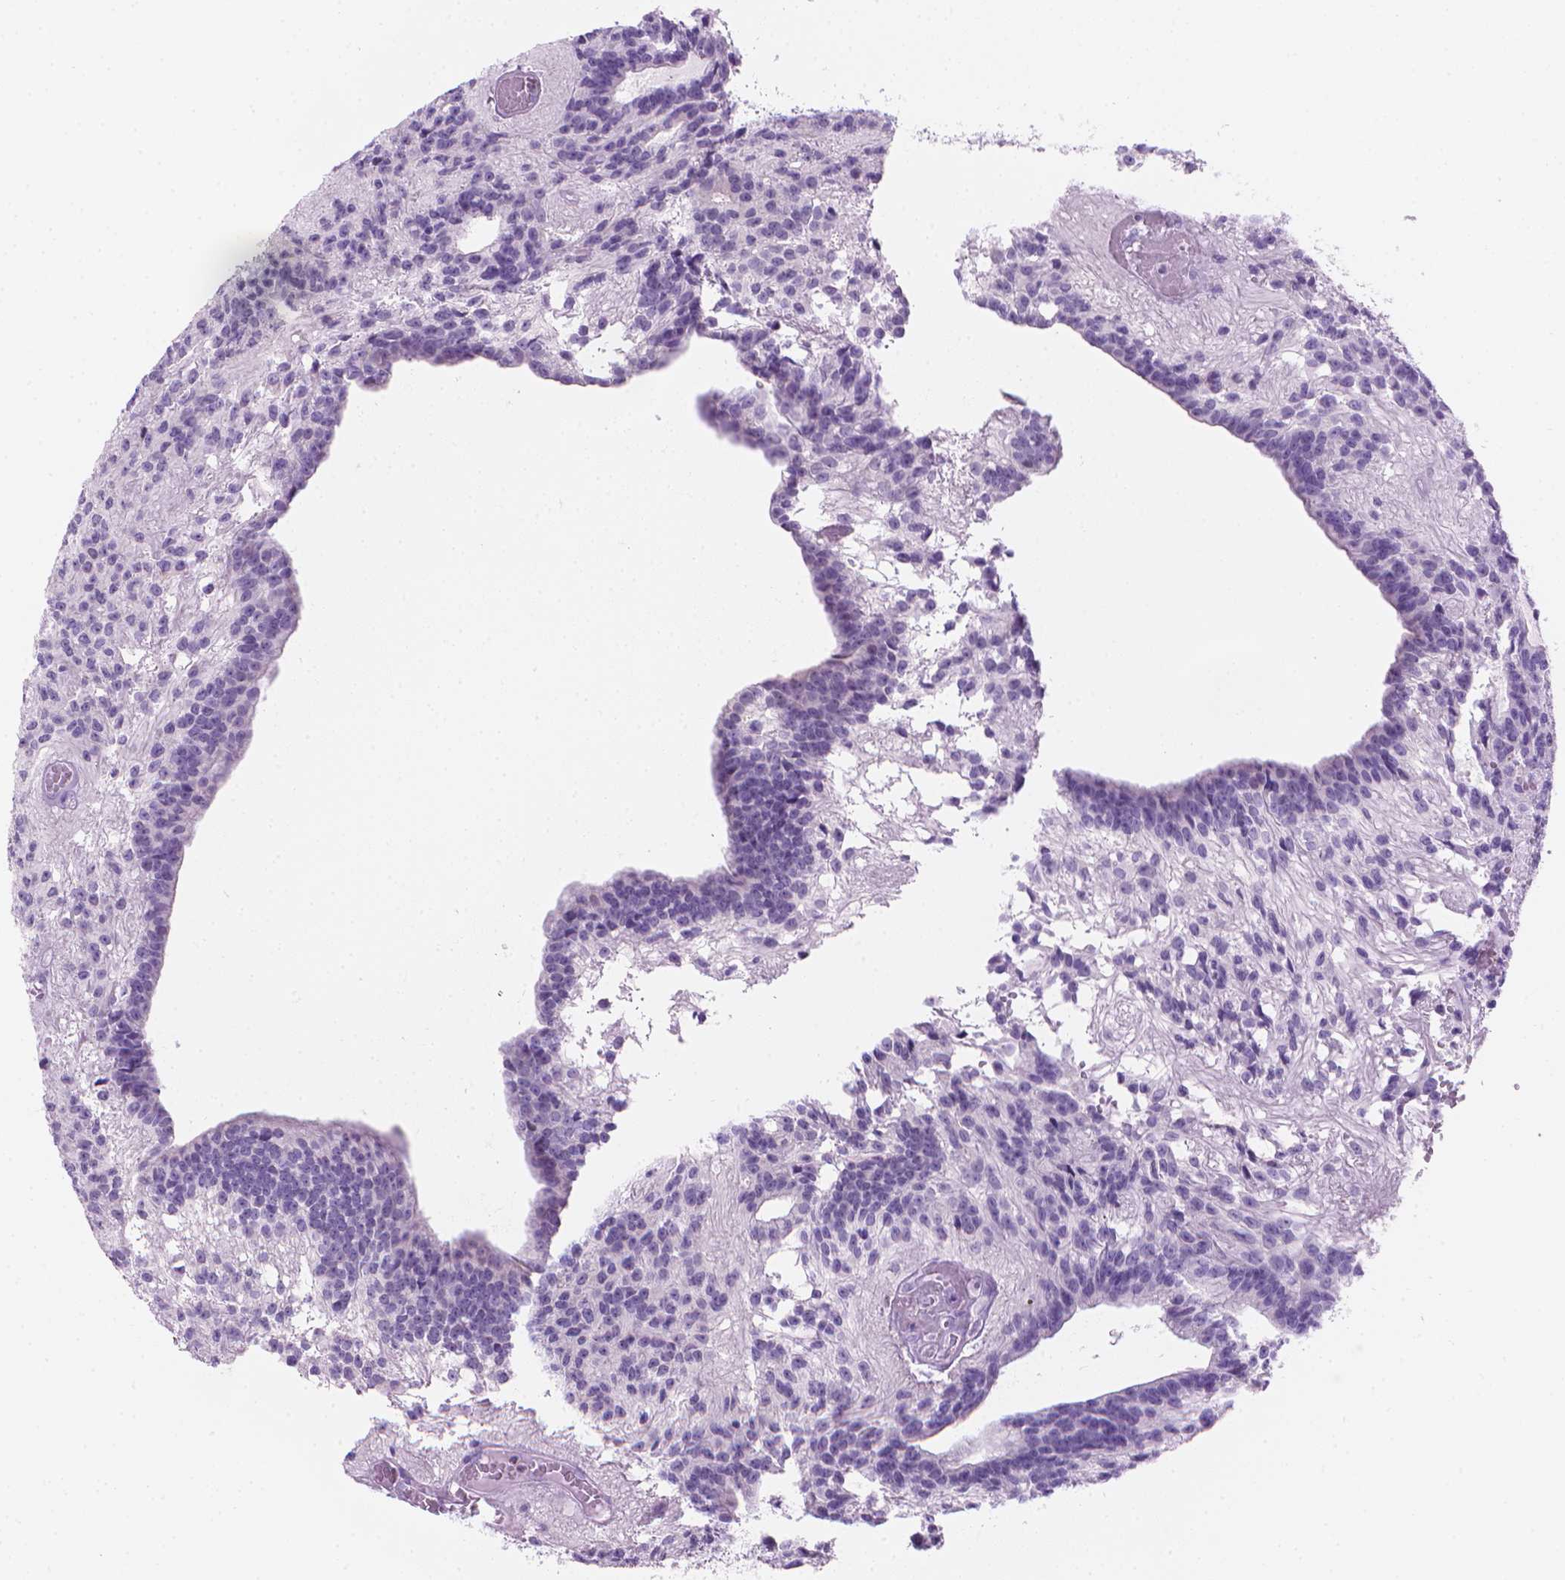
{"staining": {"intensity": "negative", "quantity": "none", "location": "none"}, "tissue": "glioma", "cell_type": "Tumor cells", "image_type": "cancer", "snomed": [{"axis": "morphology", "description": "Glioma, malignant, Low grade"}, {"axis": "topography", "description": "Brain"}], "caption": "Tumor cells are negative for brown protein staining in malignant glioma (low-grade). Brightfield microscopy of immunohistochemistry stained with DAB (3,3'-diaminobenzidine) (brown) and hematoxylin (blue), captured at high magnification.", "gene": "TTC29", "patient": {"sex": "male", "age": 31}}